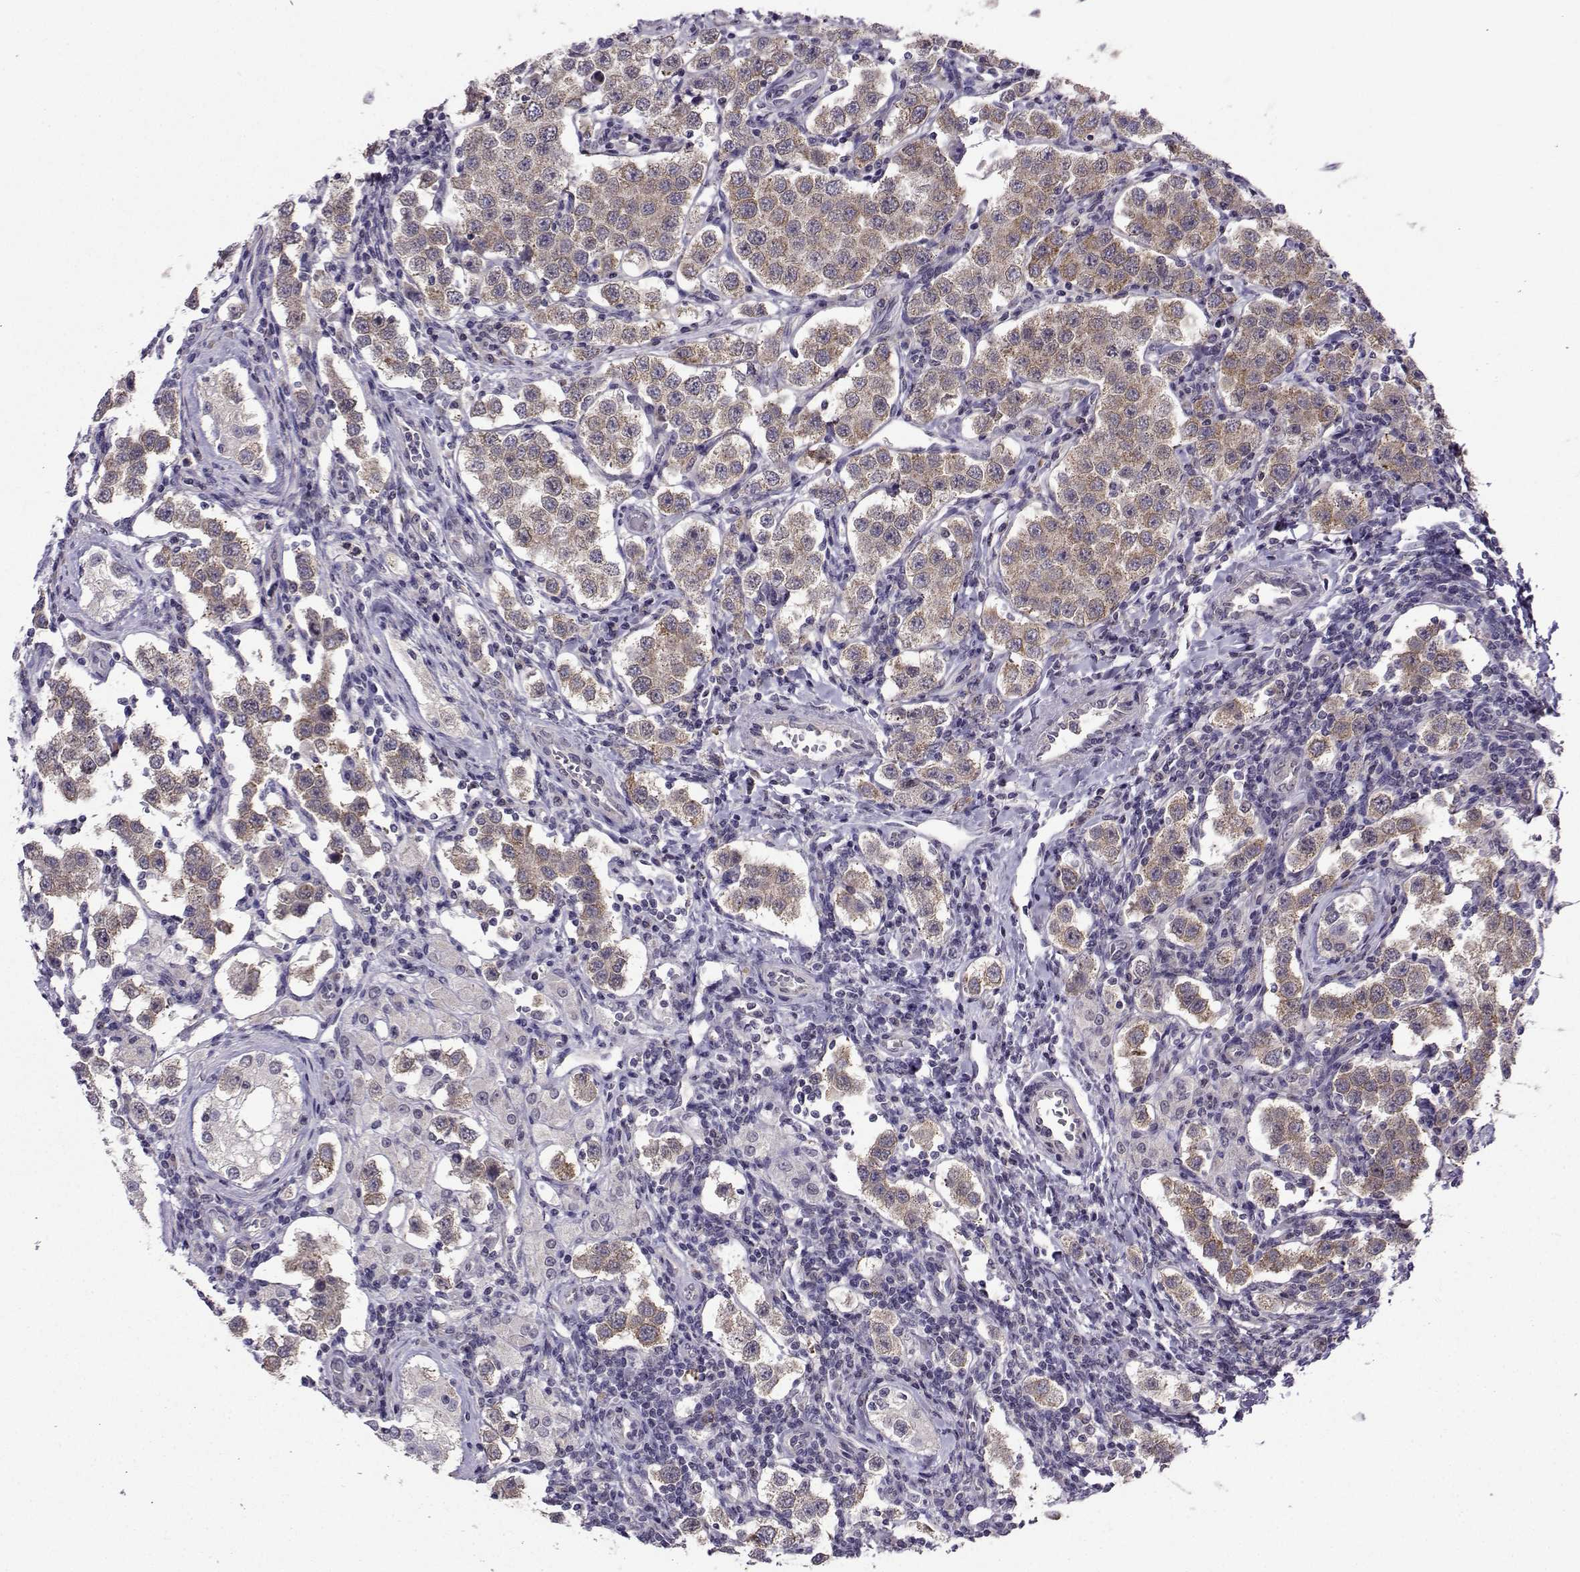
{"staining": {"intensity": "moderate", "quantity": ">75%", "location": "cytoplasmic/membranous"}, "tissue": "testis cancer", "cell_type": "Tumor cells", "image_type": "cancer", "snomed": [{"axis": "morphology", "description": "Seminoma, NOS"}, {"axis": "topography", "description": "Testis"}], "caption": "Testis cancer (seminoma) stained with DAB (3,3'-diaminobenzidine) immunohistochemistry reveals medium levels of moderate cytoplasmic/membranous staining in approximately >75% of tumor cells.", "gene": "DDX20", "patient": {"sex": "male", "age": 37}}